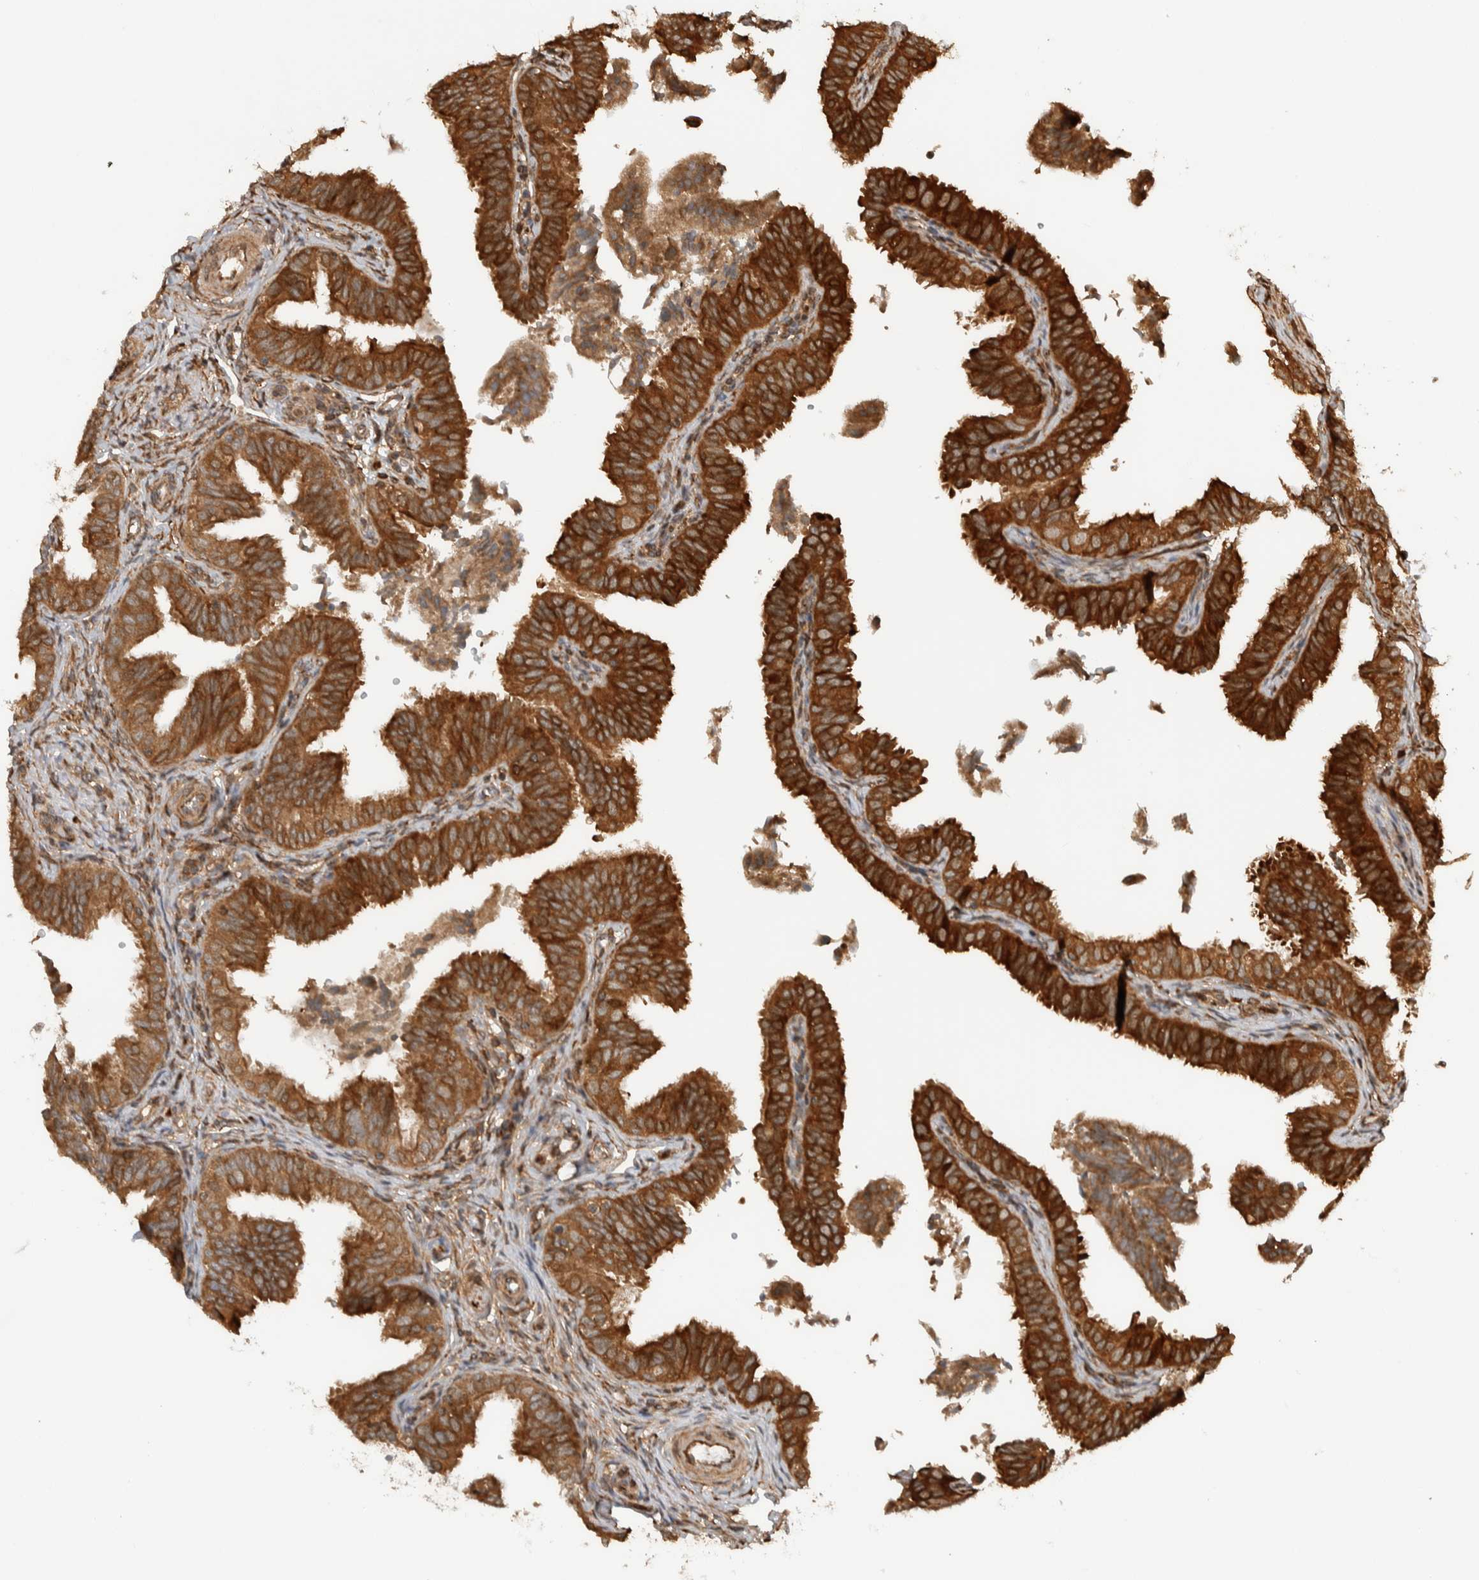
{"staining": {"intensity": "strong", "quantity": ">75%", "location": "cytoplasmic/membranous"}, "tissue": "fallopian tube", "cell_type": "Glandular cells", "image_type": "normal", "snomed": [{"axis": "morphology", "description": "Normal tissue, NOS"}, {"axis": "topography", "description": "Fallopian tube"}], "caption": "A high-resolution micrograph shows IHC staining of normal fallopian tube, which shows strong cytoplasmic/membranous positivity in approximately >75% of glandular cells.", "gene": "CNTROB", "patient": {"sex": "female", "age": 35}}